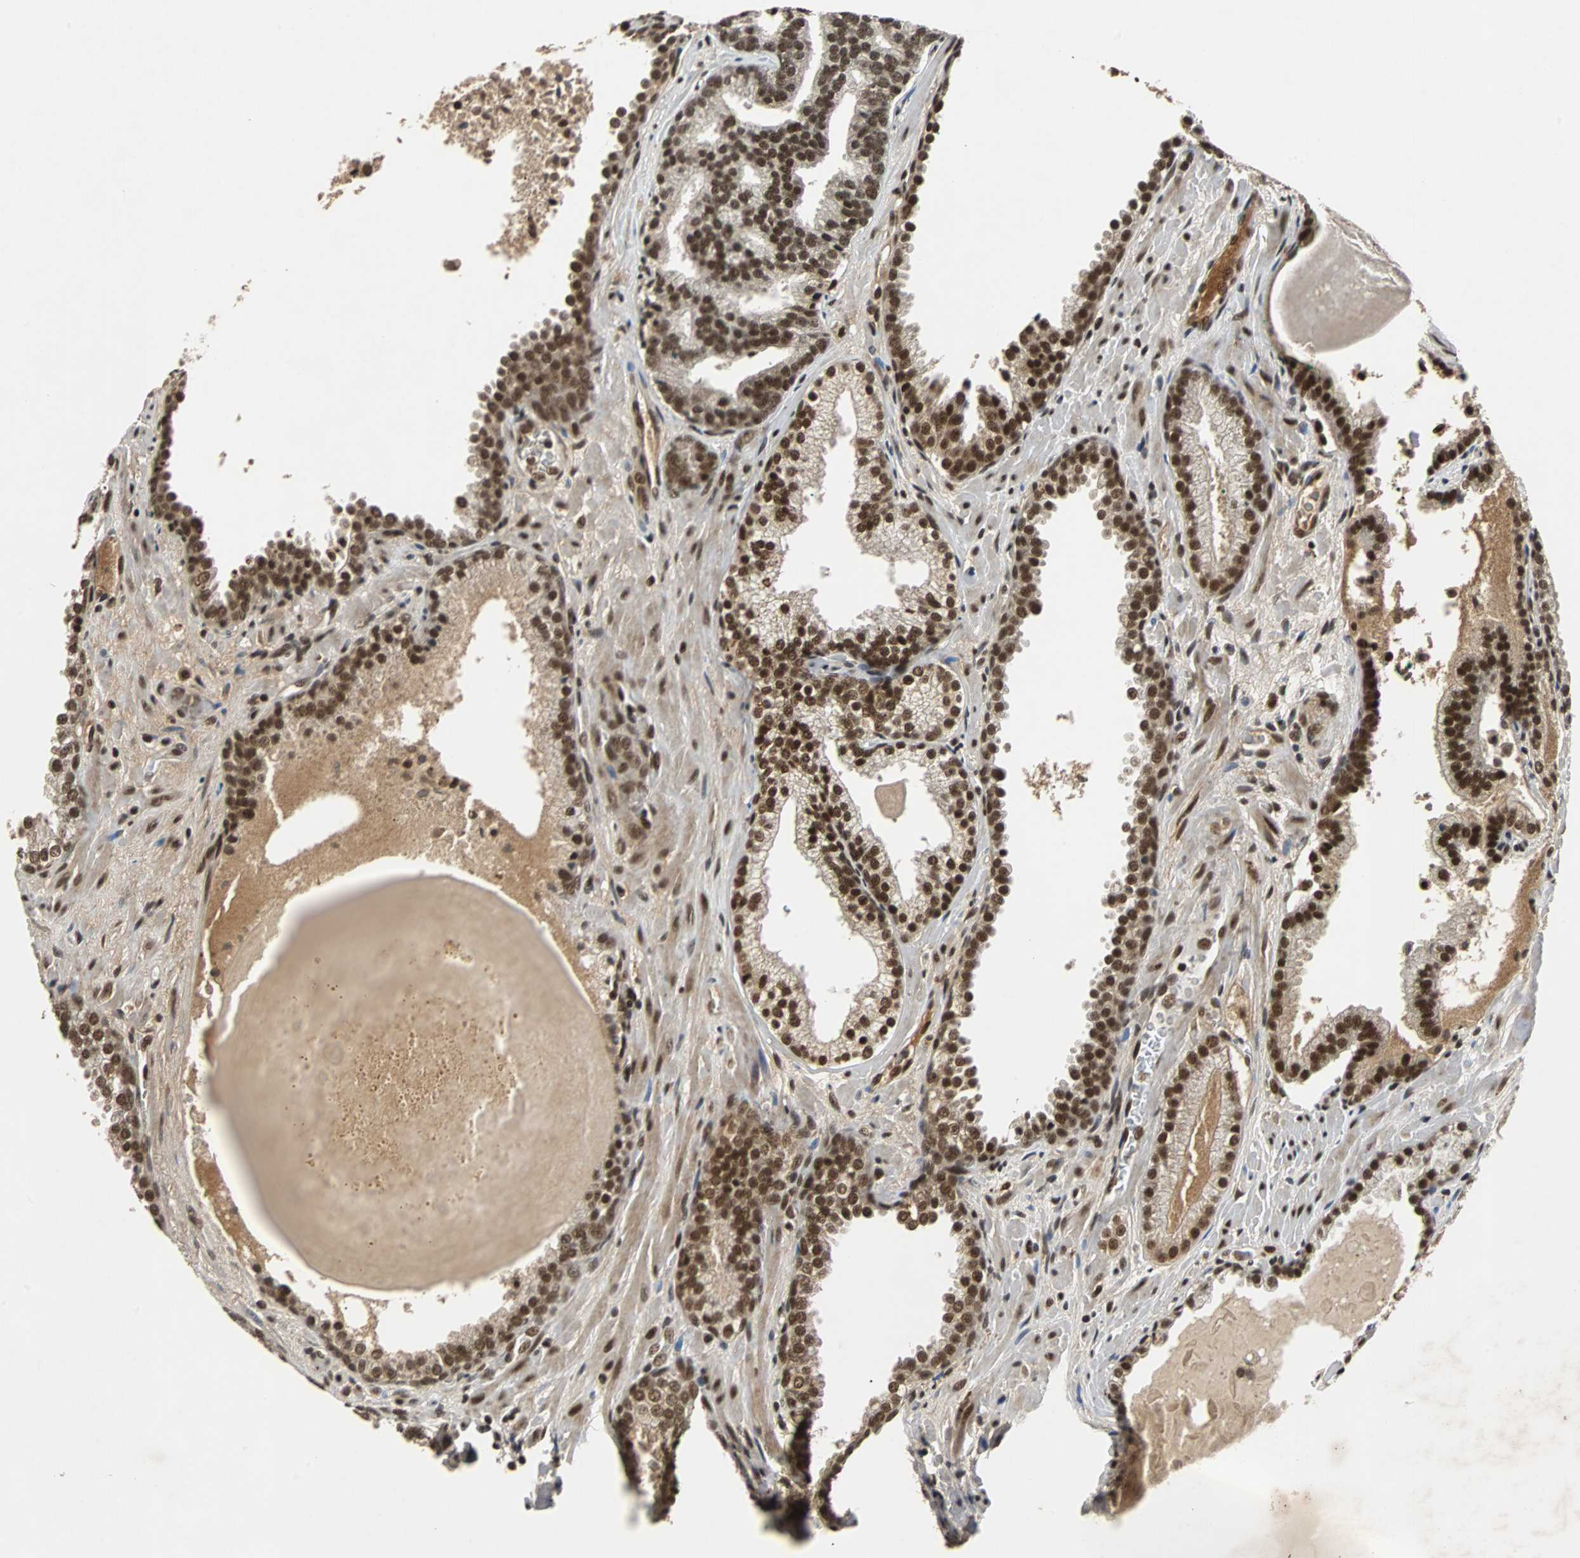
{"staining": {"intensity": "strong", "quantity": ">75%", "location": "nuclear"}, "tissue": "prostate cancer", "cell_type": "Tumor cells", "image_type": "cancer", "snomed": [{"axis": "morphology", "description": "Adenocarcinoma, Low grade"}, {"axis": "topography", "description": "Prostate"}], "caption": "Prostate cancer (low-grade adenocarcinoma) stained for a protein reveals strong nuclear positivity in tumor cells.", "gene": "TAF5", "patient": {"sex": "male", "age": 63}}